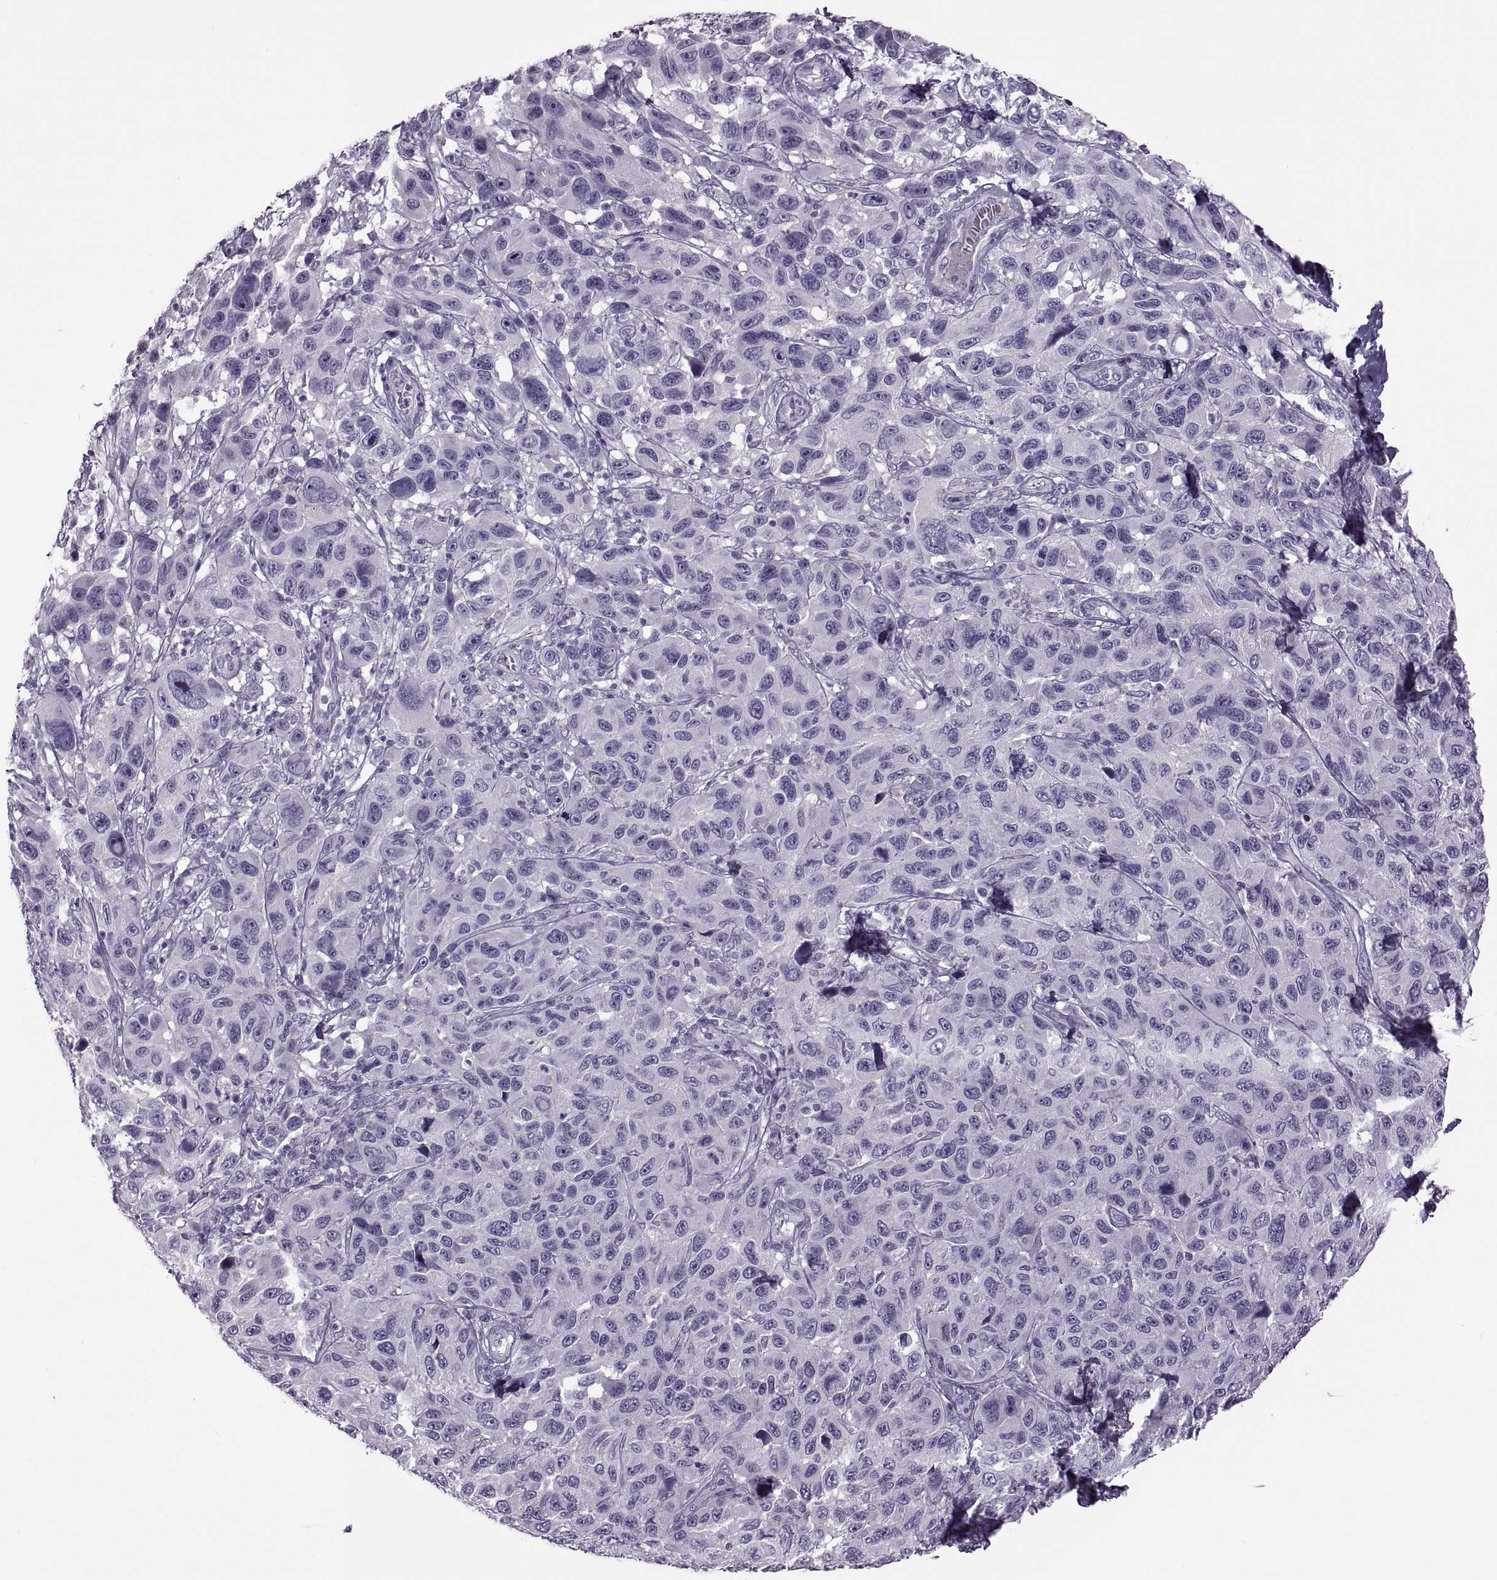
{"staining": {"intensity": "negative", "quantity": "none", "location": "none"}, "tissue": "melanoma", "cell_type": "Tumor cells", "image_type": "cancer", "snomed": [{"axis": "morphology", "description": "Malignant melanoma, NOS"}, {"axis": "topography", "description": "Skin"}], "caption": "The histopathology image displays no staining of tumor cells in melanoma. (Immunohistochemistry, brightfield microscopy, high magnification).", "gene": "RSPH6A", "patient": {"sex": "male", "age": 53}}